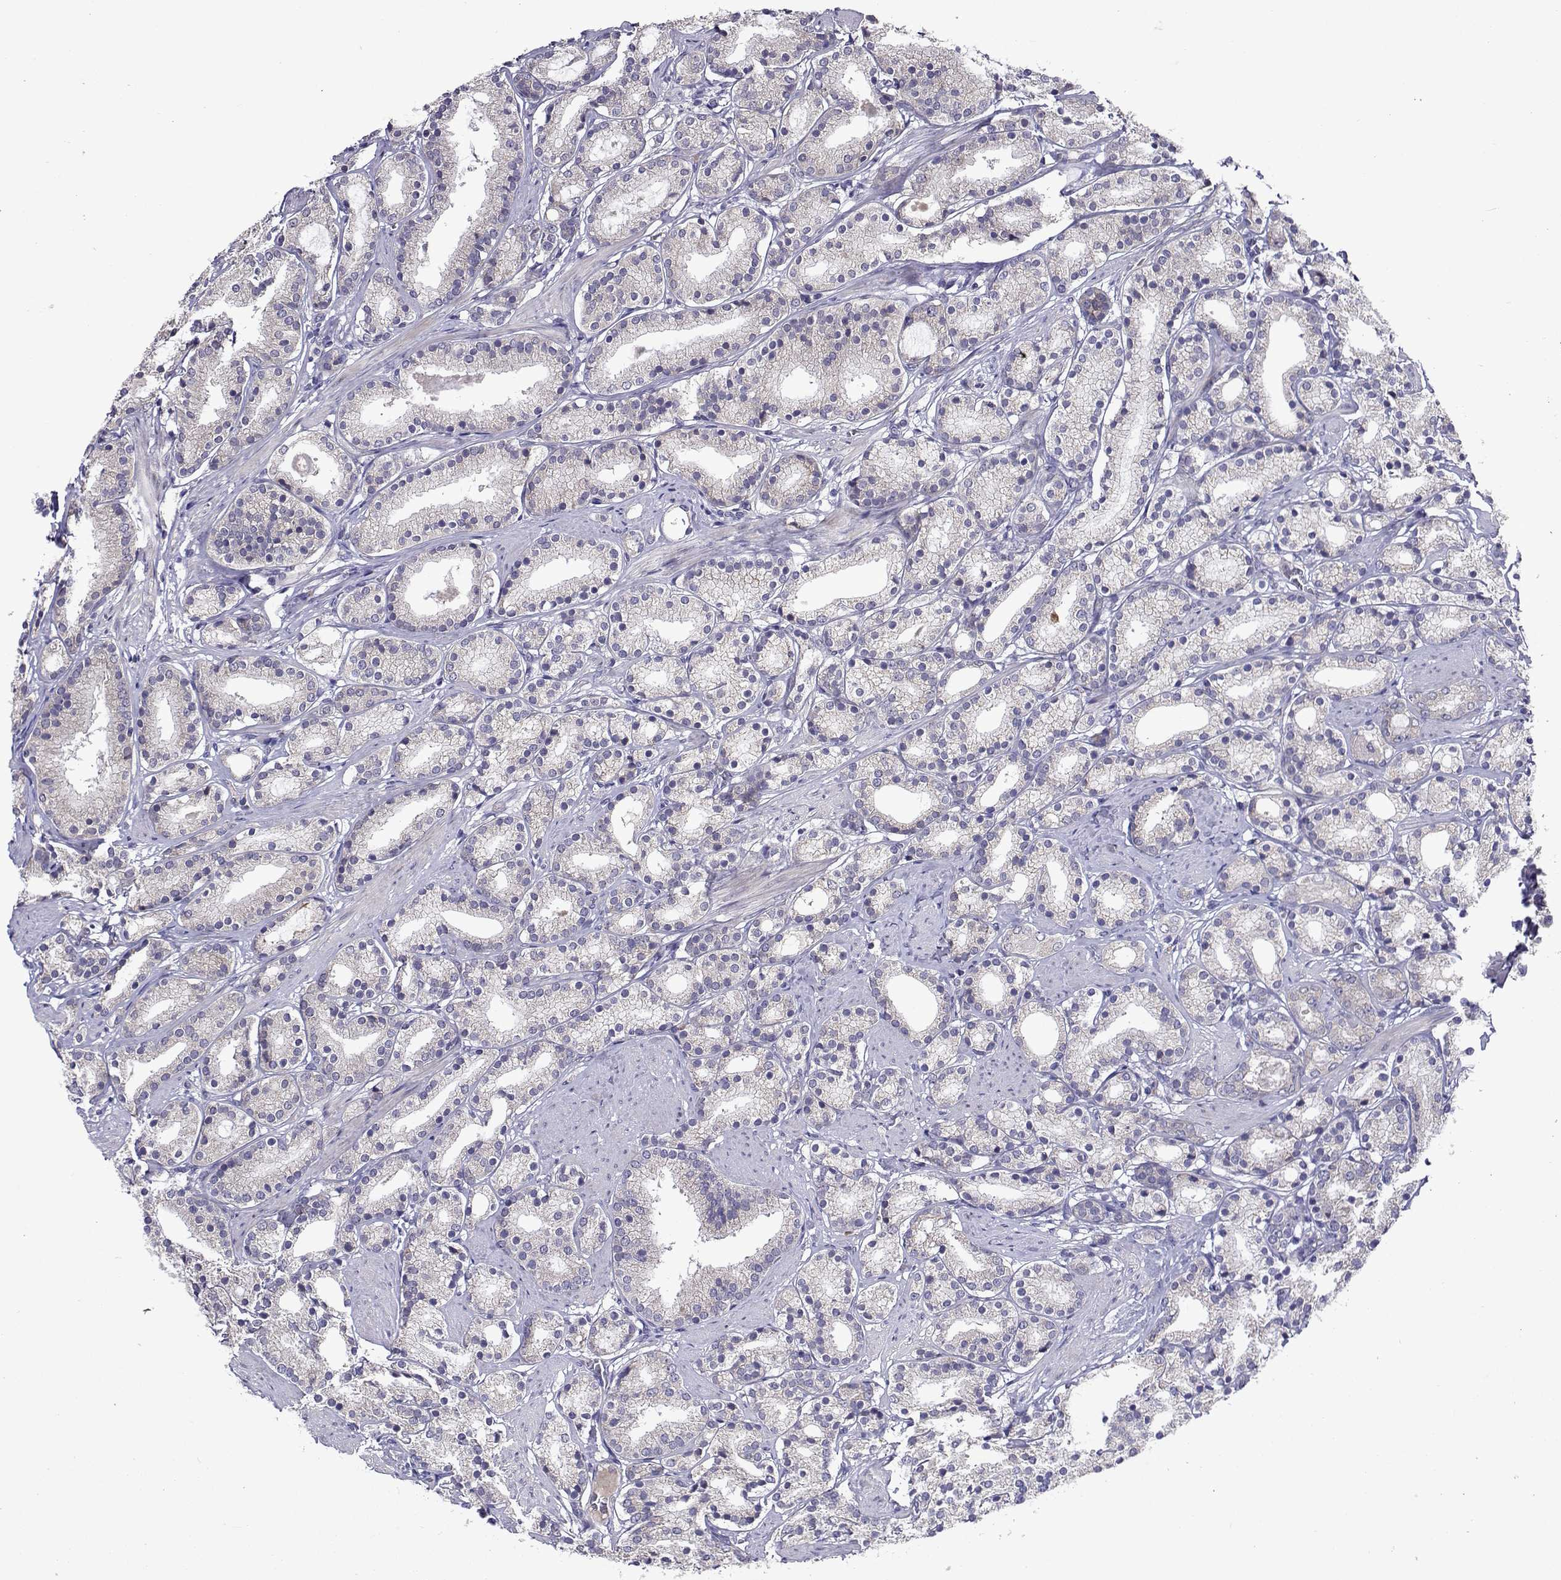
{"staining": {"intensity": "negative", "quantity": "none", "location": "none"}, "tissue": "prostate cancer", "cell_type": "Tumor cells", "image_type": "cancer", "snomed": [{"axis": "morphology", "description": "Adenocarcinoma, High grade"}, {"axis": "topography", "description": "Prostate"}], "caption": "This is an immunohistochemistry (IHC) photomicrograph of prostate high-grade adenocarcinoma. There is no positivity in tumor cells.", "gene": "TARBP2", "patient": {"sex": "male", "age": 63}}